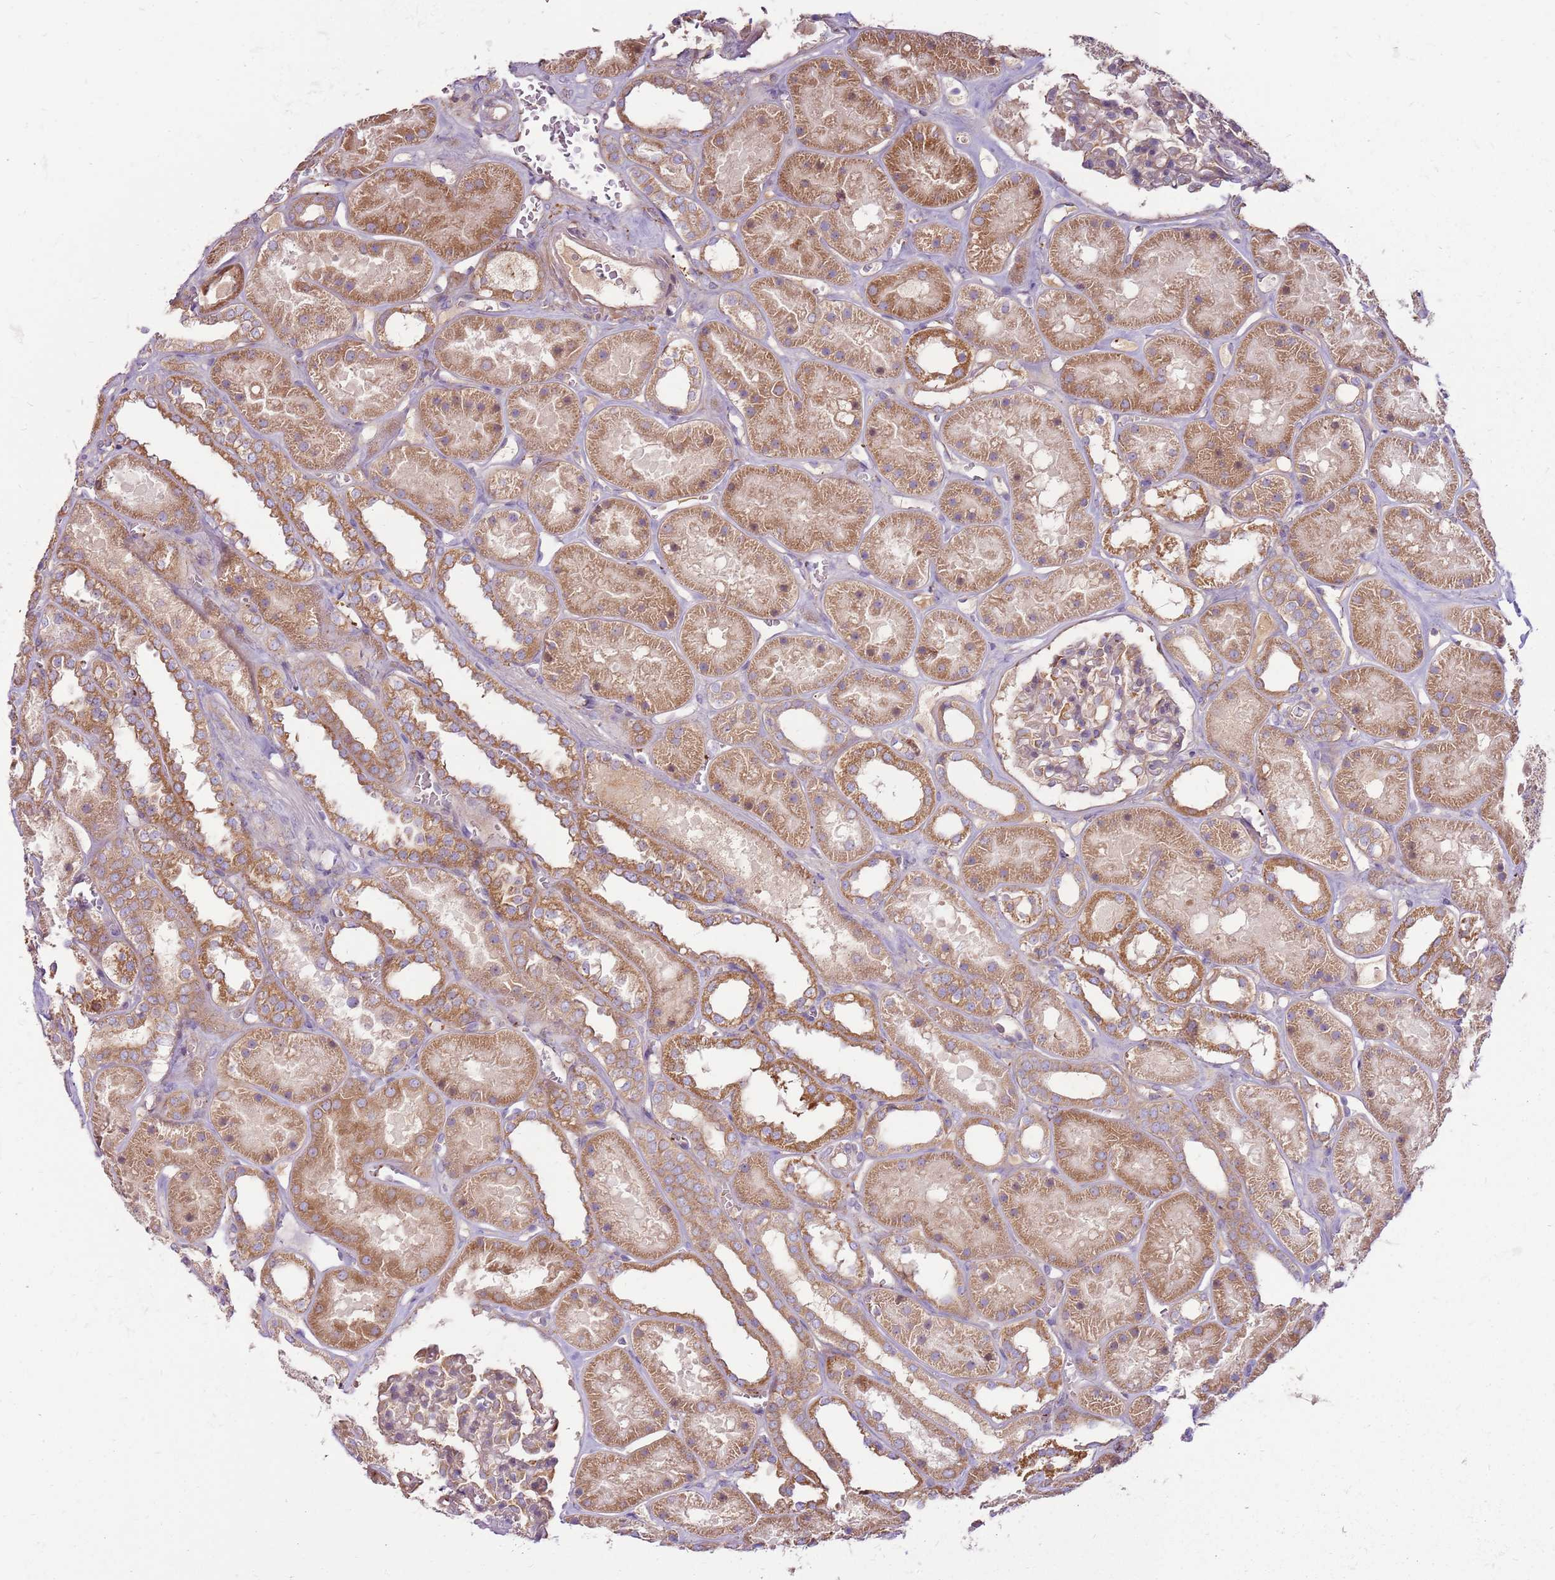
{"staining": {"intensity": "weak", "quantity": ">75%", "location": "cytoplasmic/membranous"}, "tissue": "kidney", "cell_type": "Cells in glomeruli", "image_type": "normal", "snomed": [{"axis": "morphology", "description": "Normal tissue, NOS"}, {"axis": "topography", "description": "Kidney"}], "caption": "Protein staining of normal kidney shows weak cytoplasmic/membranous positivity in about >75% of cells in glomeruli.", "gene": "EMC1", "patient": {"sex": "female", "age": 41}}